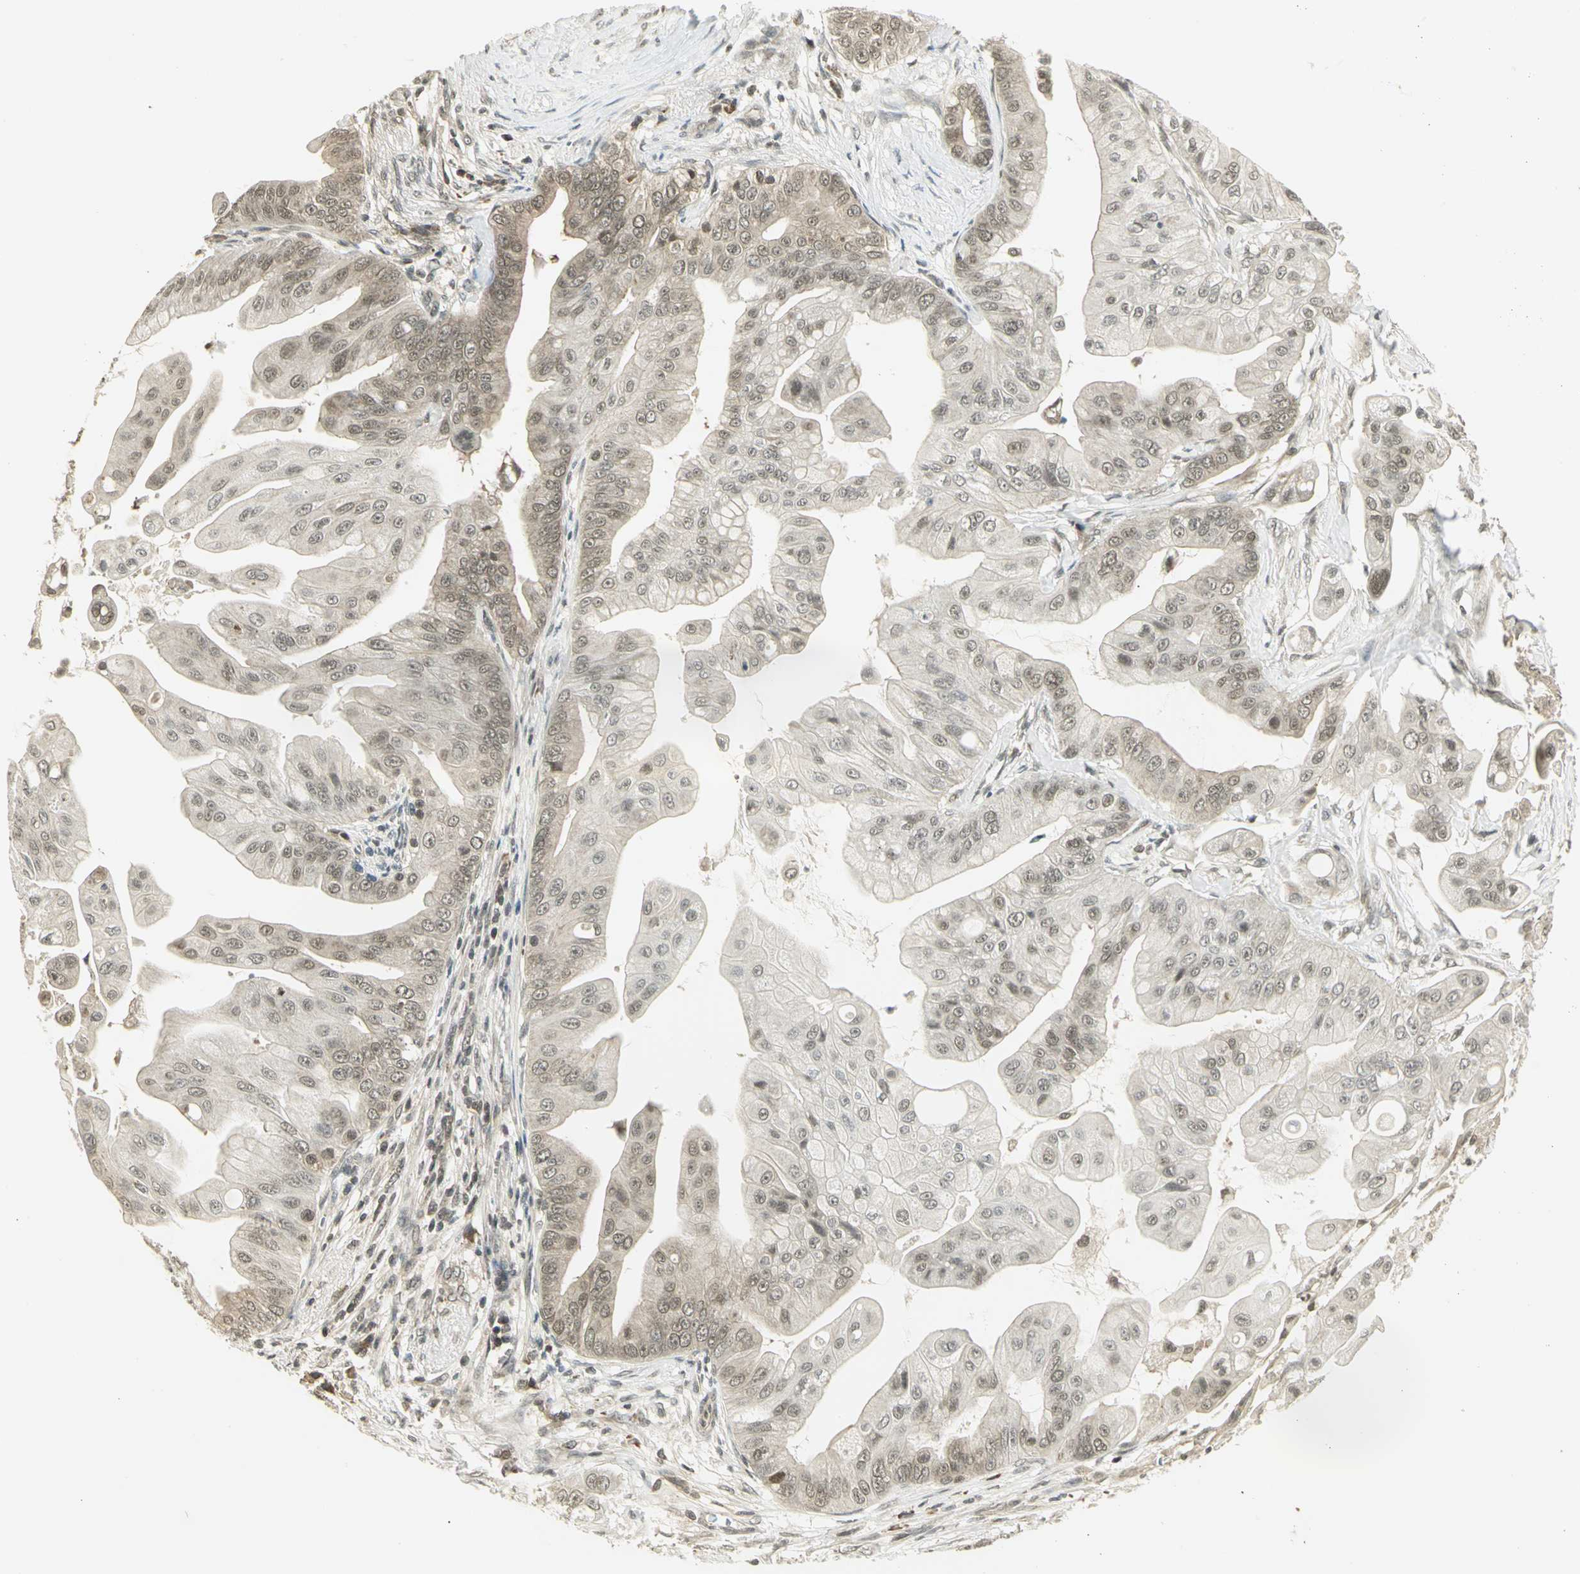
{"staining": {"intensity": "weak", "quantity": "25%-75%", "location": "cytoplasmic/membranous,nuclear"}, "tissue": "pancreatic cancer", "cell_type": "Tumor cells", "image_type": "cancer", "snomed": [{"axis": "morphology", "description": "Adenocarcinoma, NOS"}, {"axis": "topography", "description": "Pancreas"}], "caption": "About 25%-75% of tumor cells in pancreatic adenocarcinoma show weak cytoplasmic/membranous and nuclear protein staining as visualized by brown immunohistochemical staining.", "gene": "CDC34", "patient": {"sex": "female", "age": 75}}